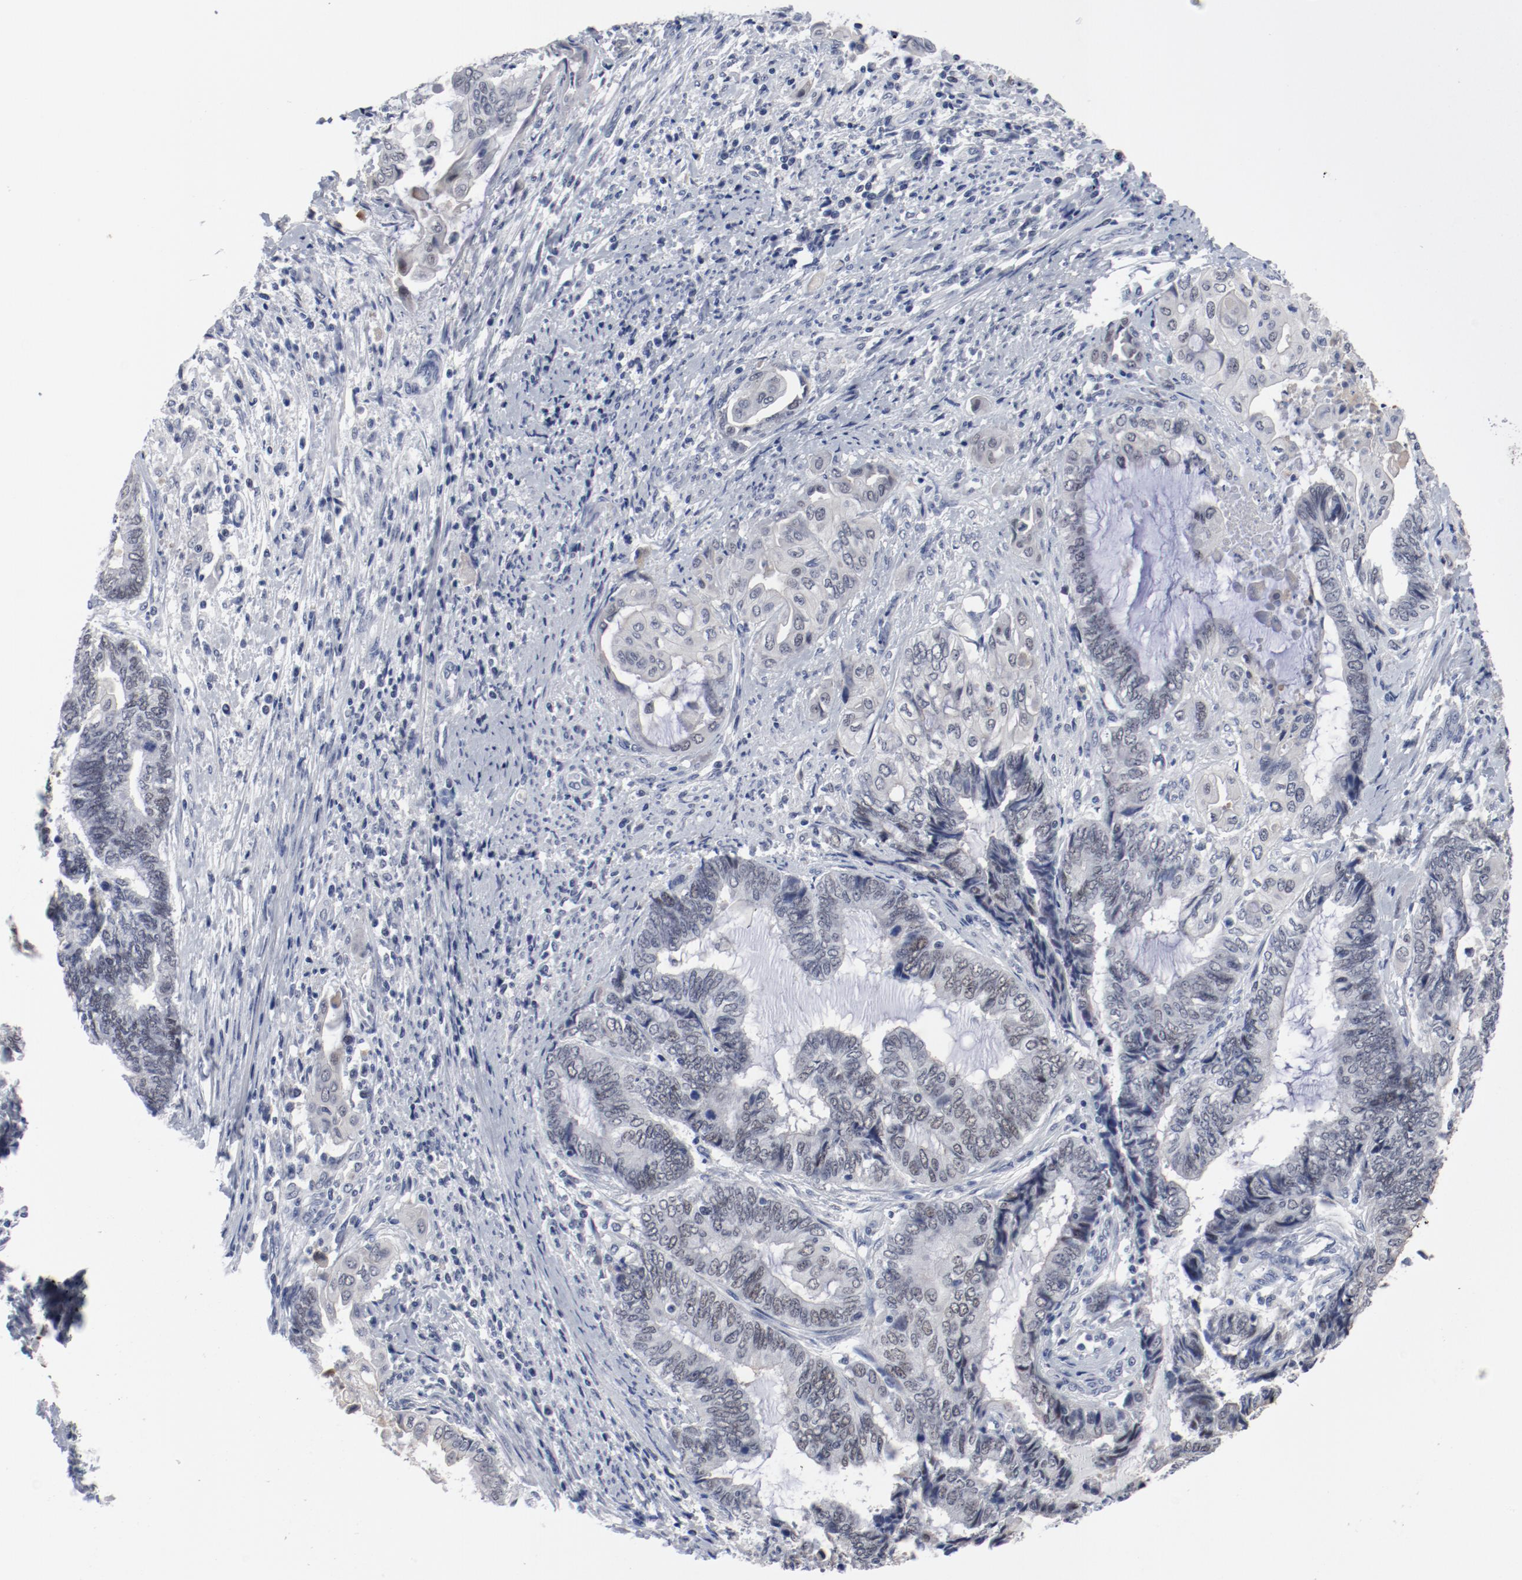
{"staining": {"intensity": "negative", "quantity": "none", "location": "none"}, "tissue": "endometrial cancer", "cell_type": "Tumor cells", "image_type": "cancer", "snomed": [{"axis": "morphology", "description": "Adenocarcinoma, NOS"}, {"axis": "topography", "description": "Uterus"}, {"axis": "topography", "description": "Endometrium"}], "caption": "Photomicrograph shows no significant protein staining in tumor cells of adenocarcinoma (endometrial).", "gene": "ANKLE2", "patient": {"sex": "female", "age": 70}}